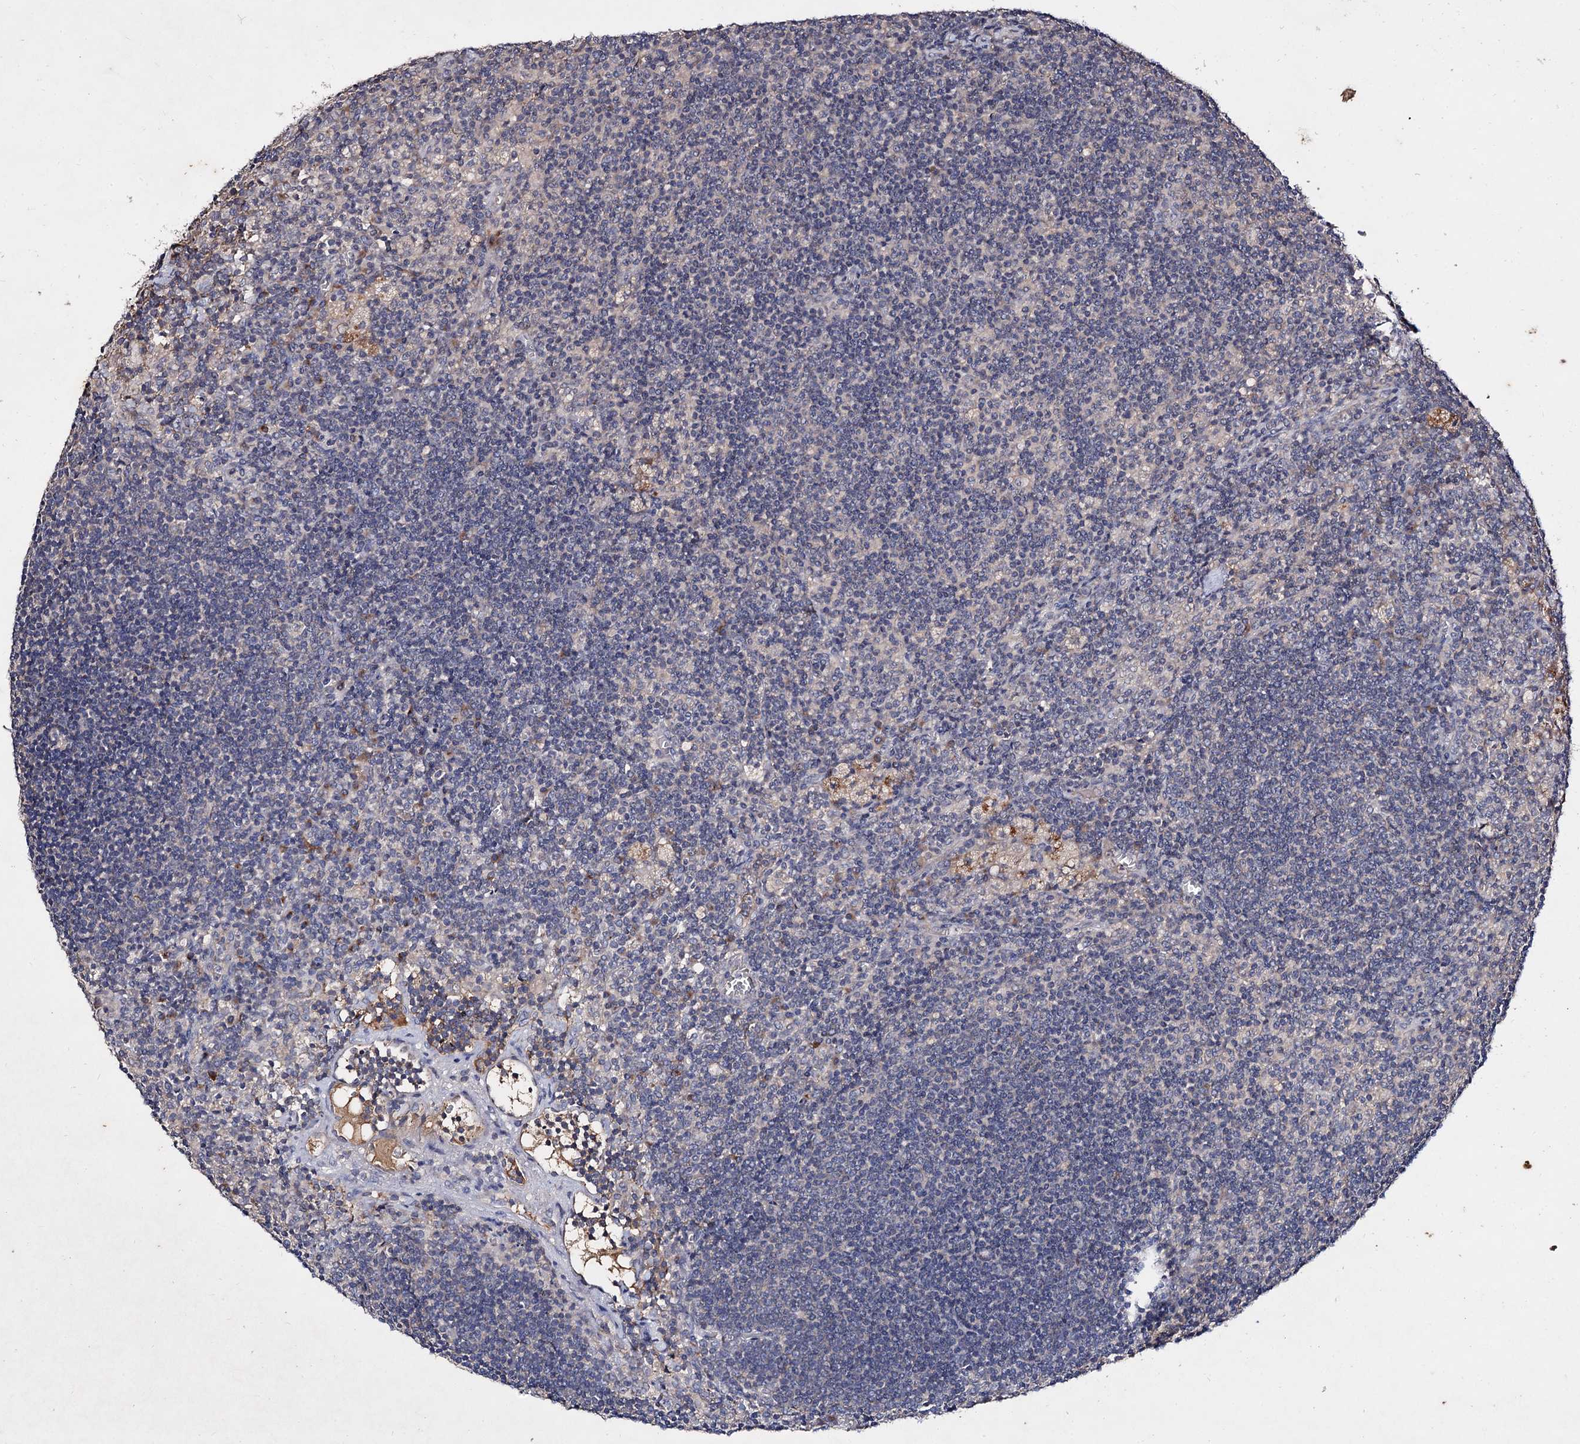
{"staining": {"intensity": "negative", "quantity": "none", "location": "none"}, "tissue": "lymph node", "cell_type": "Germinal center cells", "image_type": "normal", "snomed": [{"axis": "morphology", "description": "Normal tissue, NOS"}, {"axis": "topography", "description": "Lymph node"}], "caption": "IHC image of normal lymph node: lymph node stained with DAB demonstrates no significant protein expression in germinal center cells.", "gene": "ARFIP2", "patient": {"sex": "male", "age": 69}}